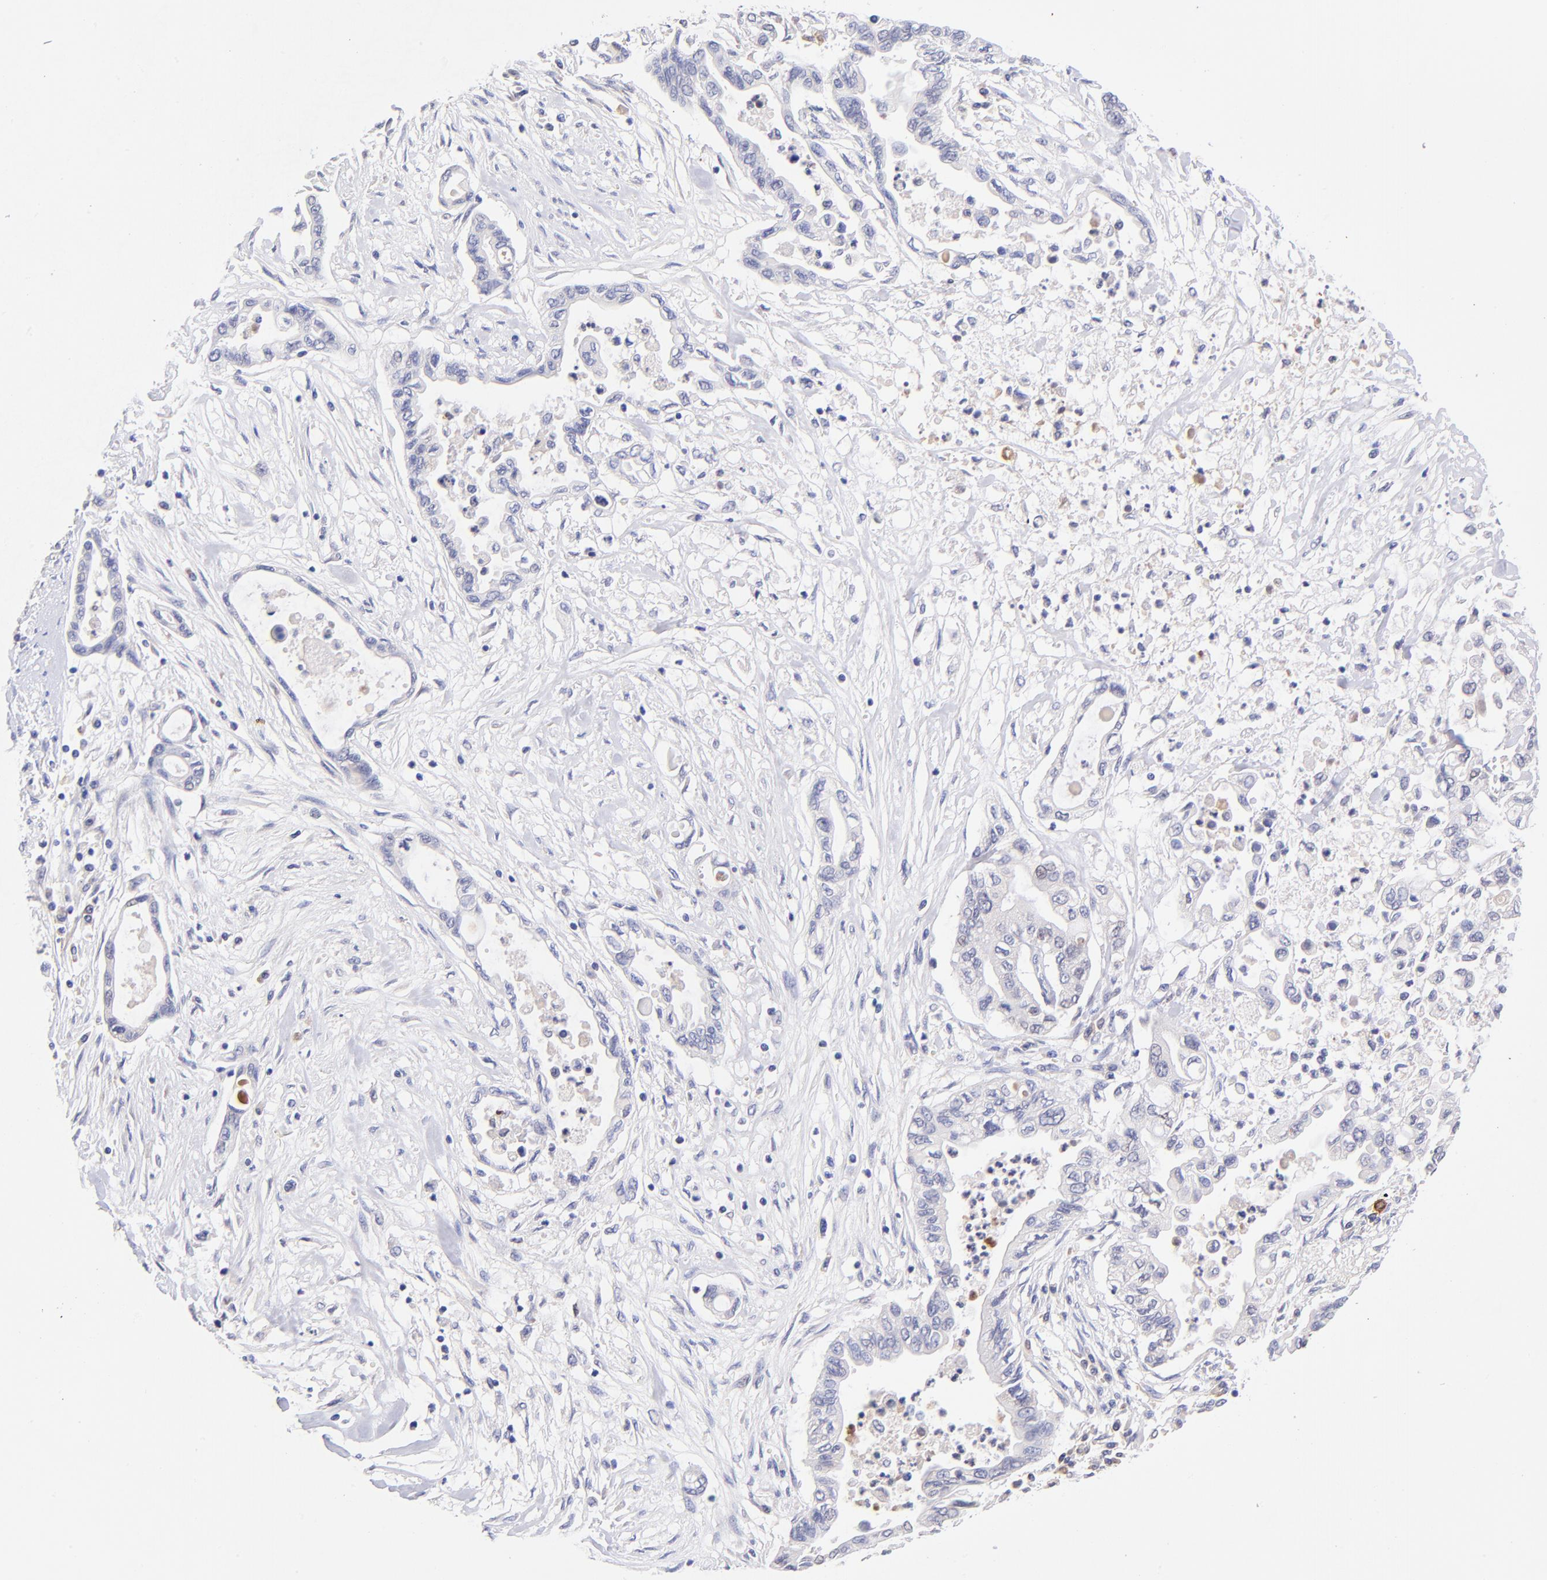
{"staining": {"intensity": "negative", "quantity": "none", "location": "none"}, "tissue": "pancreatic cancer", "cell_type": "Tumor cells", "image_type": "cancer", "snomed": [{"axis": "morphology", "description": "Adenocarcinoma, NOS"}, {"axis": "topography", "description": "Pancreas"}], "caption": "A high-resolution micrograph shows immunohistochemistry (IHC) staining of pancreatic cancer (adenocarcinoma), which displays no significant expression in tumor cells.", "gene": "RPL11", "patient": {"sex": "female", "age": 57}}